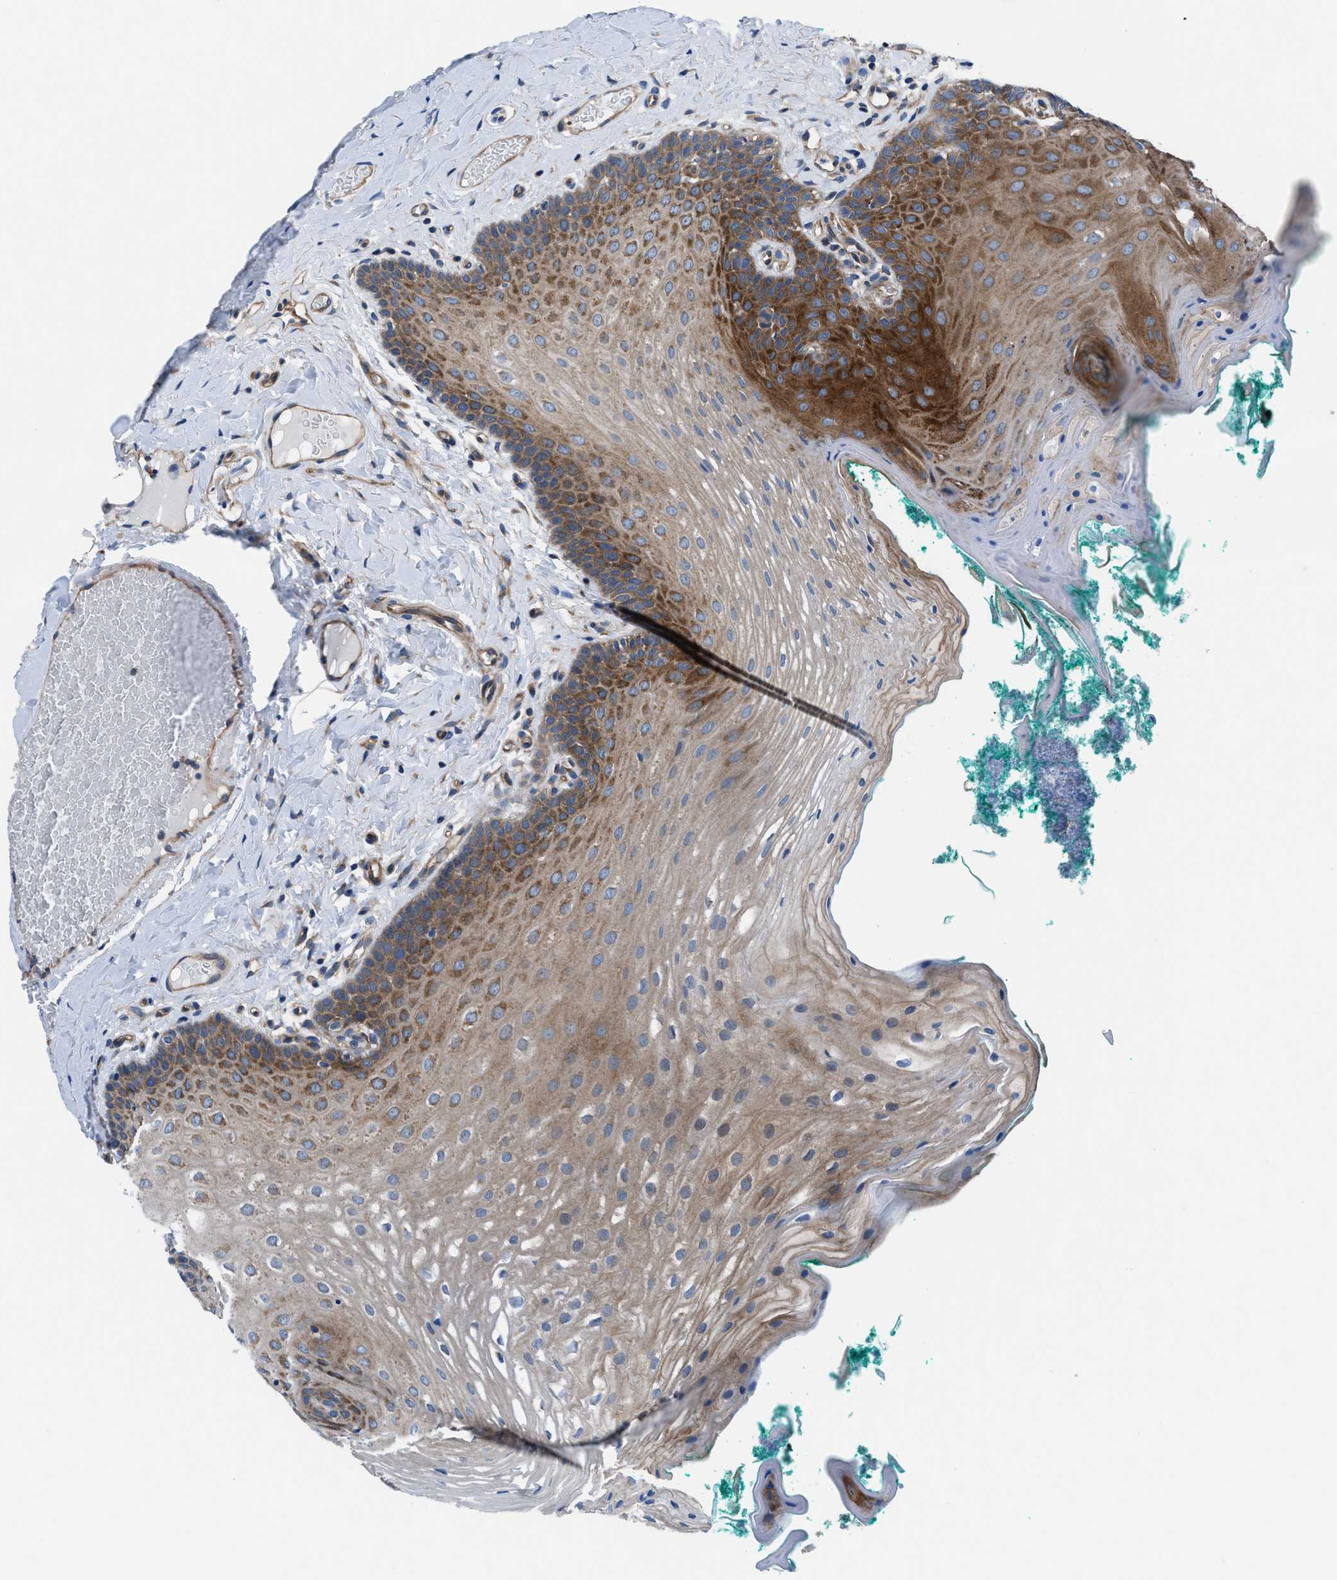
{"staining": {"intensity": "moderate", "quantity": ">75%", "location": "cytoplasmic/membranous"}, "tissue": "oral mucosa", "cell_type": "Squamous epithelial cells", "image_type": "normal", "snomed": [{"axis": "morphology", "description": "Normal tissue, NOS"}, {"axis": "topography", "description": "Oral tissue"}], "caption": "A photomicrograph of oral mucosa stained for a protein shows moderate cytoplasmic/membranous brown staining in squamous epithelial cells.", "gene": "TRIP4", "patient": {"sex": "male", "age": 58}}